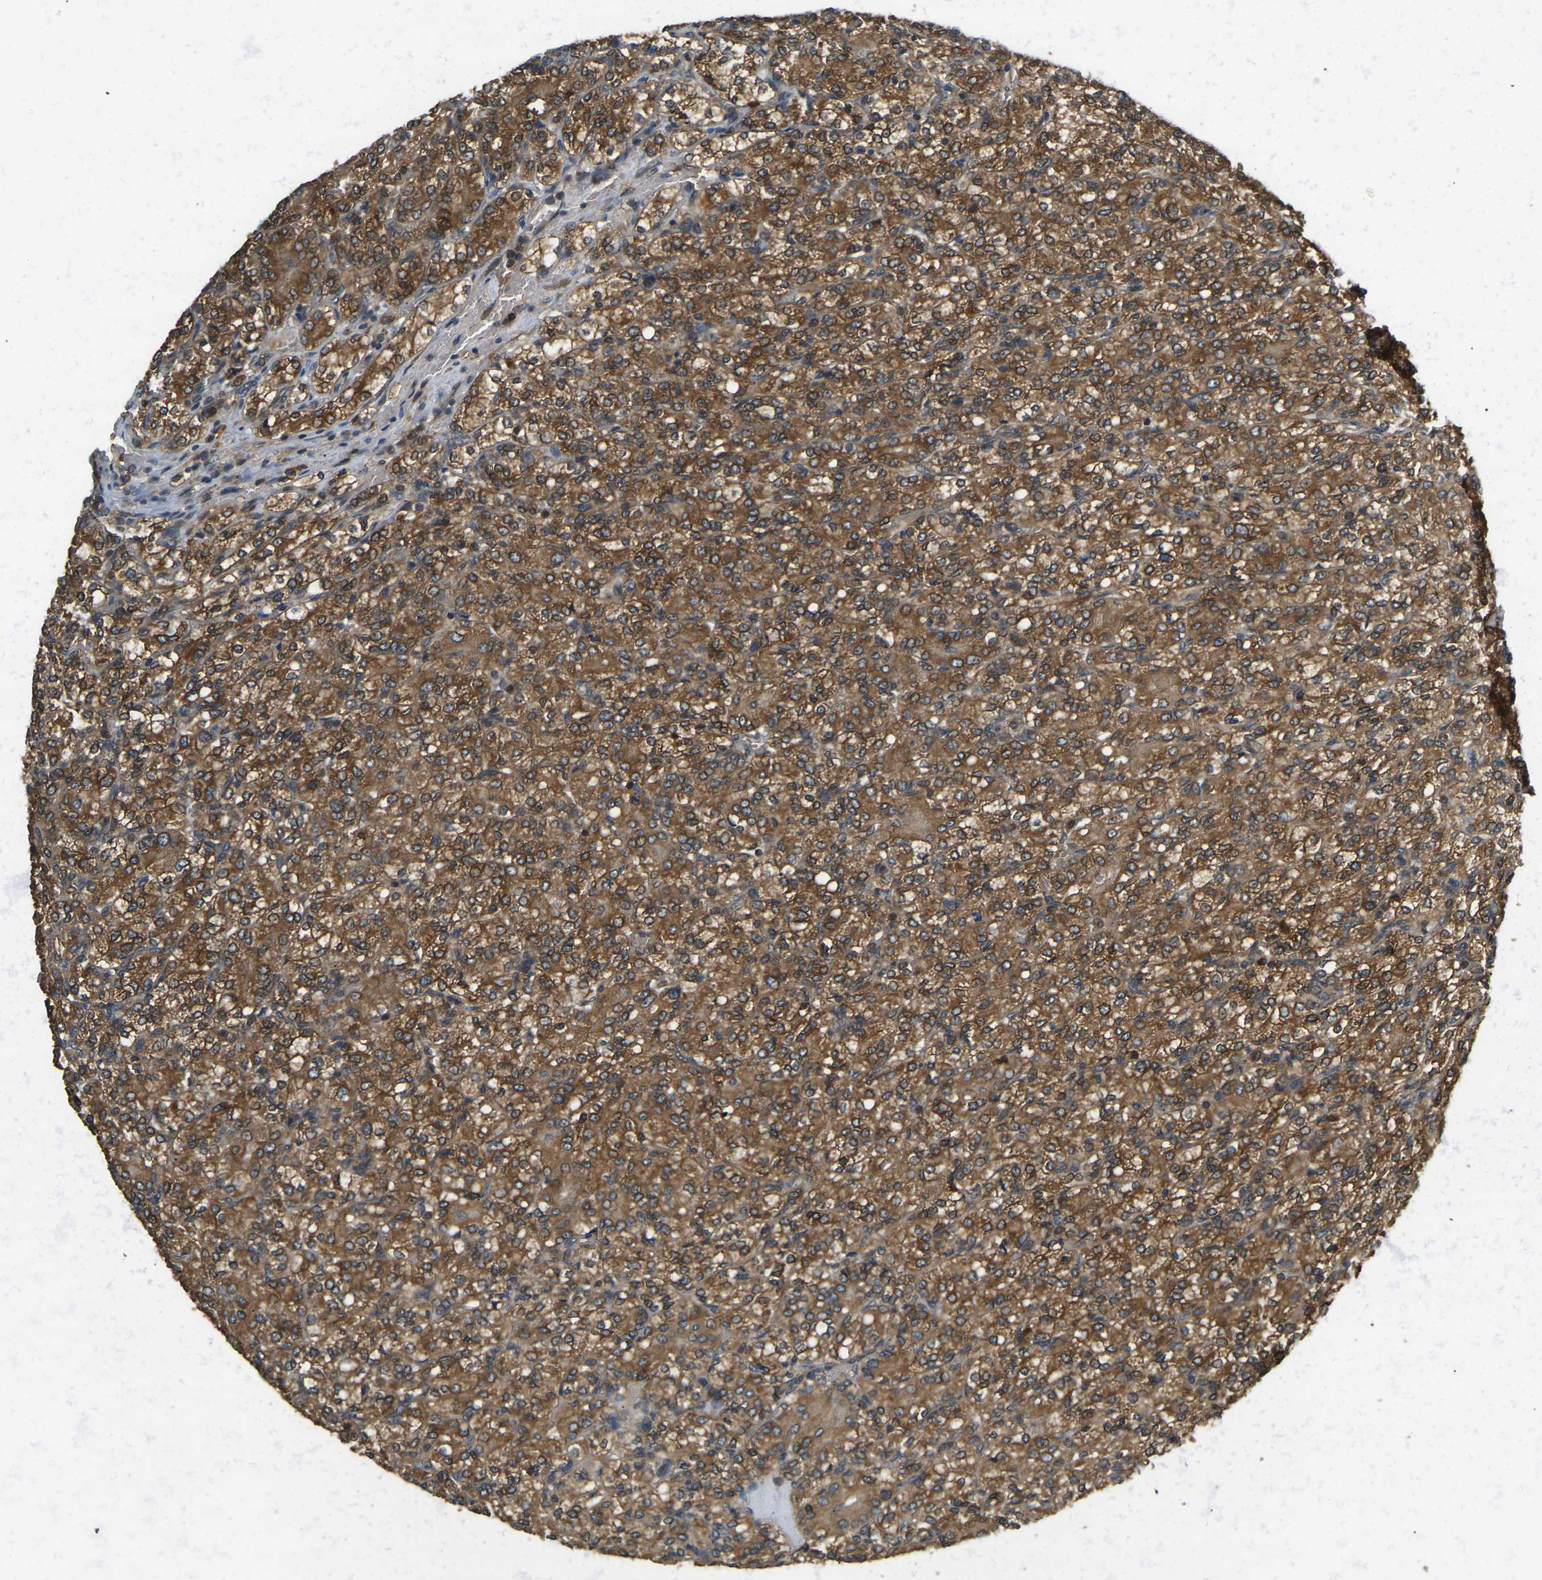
{"staining": {"intensity": "strong", "quantity": ">75%", "location": "cytoplasmic/membranous"}, "tissue": "renal cancer", "cell_type": "Tumor cells", "image_type": "cancer", "snomed": [{"axis": "morphology", "description": "Adenocarcinoma, NOS"}, {"axis": "topography", "description": "Kidney"}], "caption": "The photomicrograph displays staining of adenocarcinoma (renal), revealing strong cytoplasmic/membranous protein staining (brown color) within tumor cells. The protein is shown in brown color, while the nuclei are stained blue.", "gene": "ERGIC1", "patient": {"sex": "male", "age": 77}}